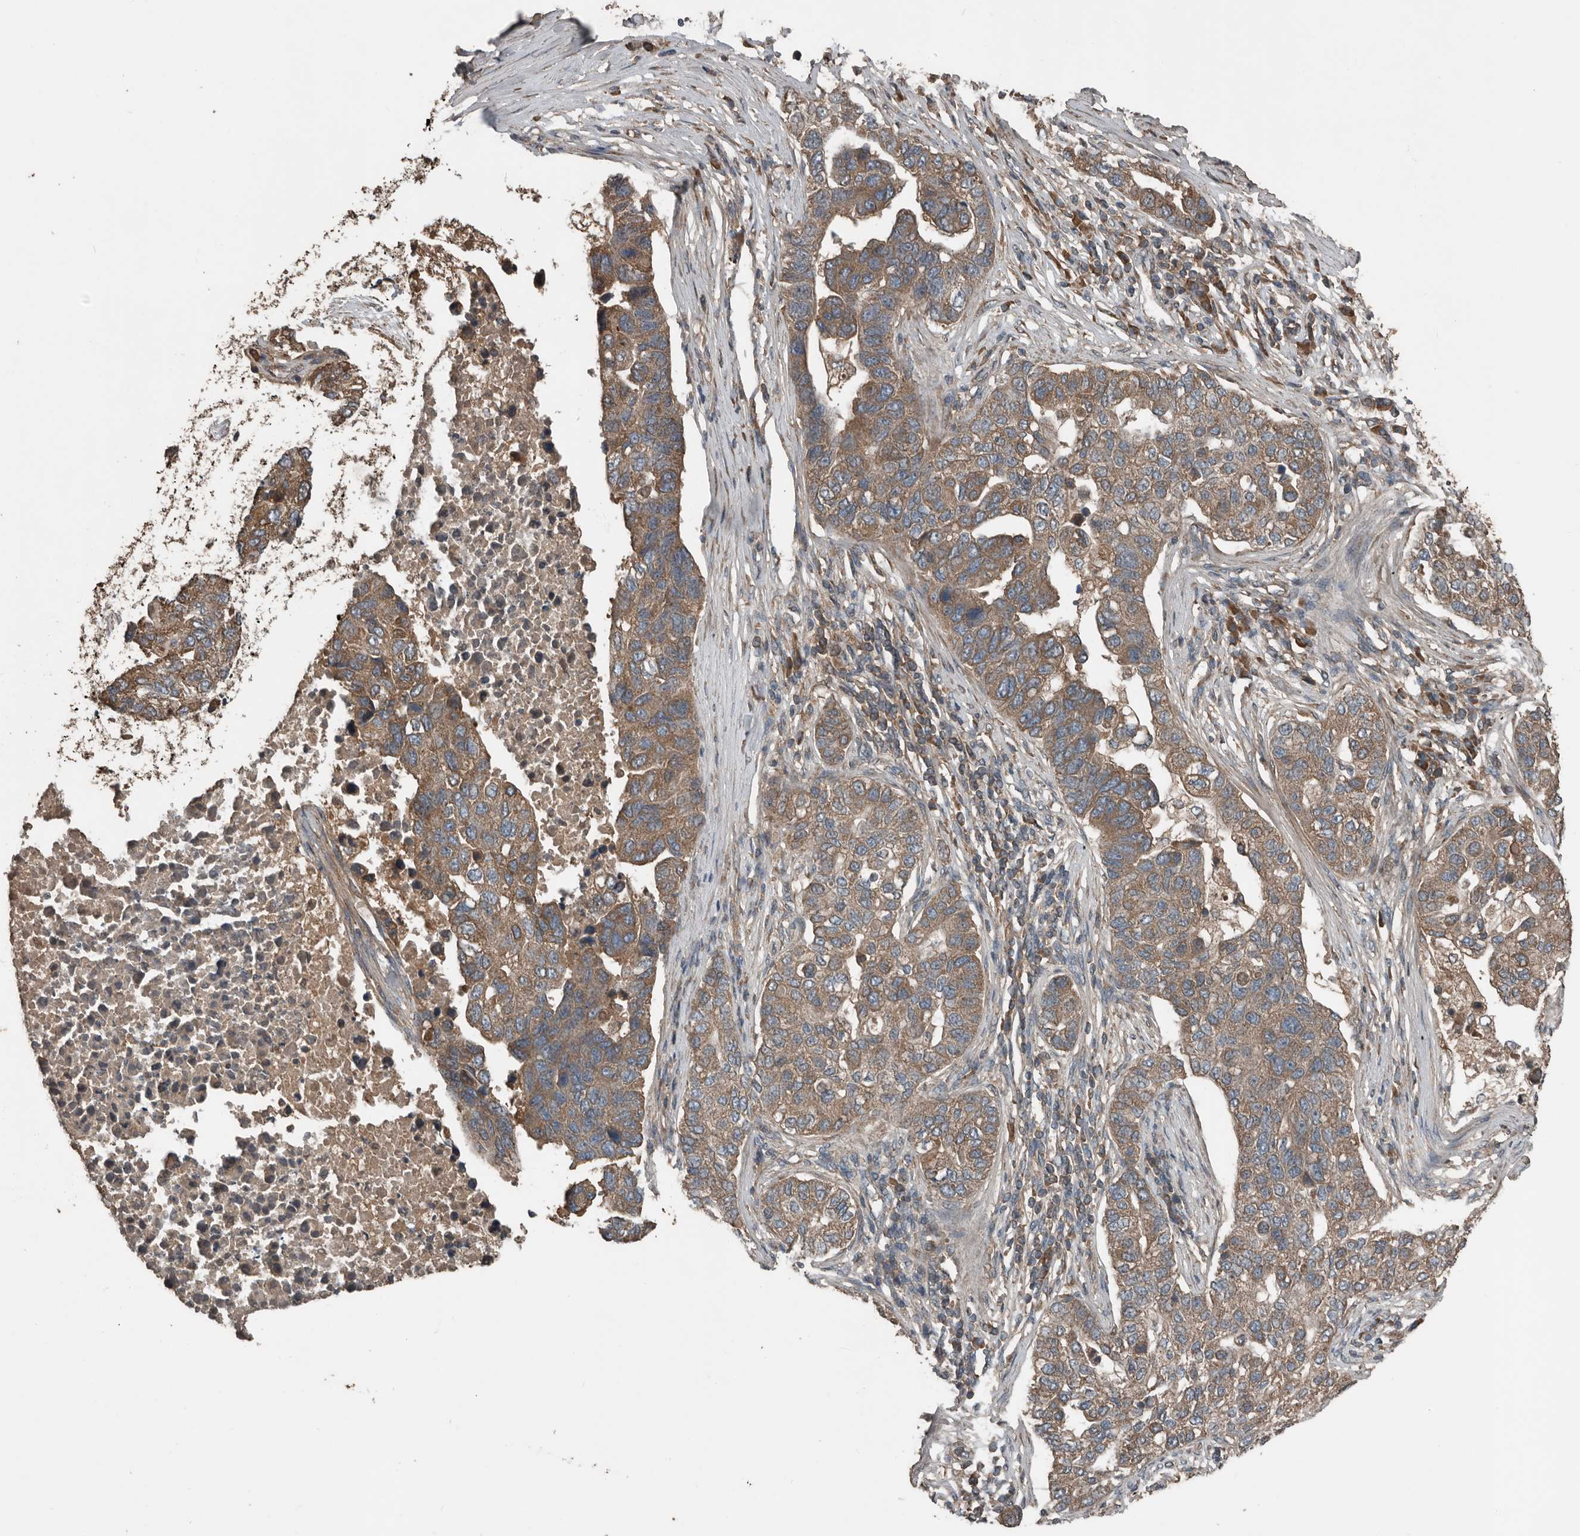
{"staining": {"intensity": "moderate", "quantity": ">75%", "location": "cytoplasmic/membranous"}, "tissue": "pancreatic cancer", "cell_type": "Tumor cells", "image_type": "cancer", "snomed": [{"axis": "morphology", "description": "Adenocarcinoma, NOS"}, {"axis": "topography", "description": "Pancreas"}], "caption": "The photomicrograph shows a brown stain indicating the presence of a protein in the cytoplasmic/membranous of tumor cells in pancreatic cancer (adenocarcinoma).", "gene": "RNF207", "patient": {"sex": "female", "age": 61}}